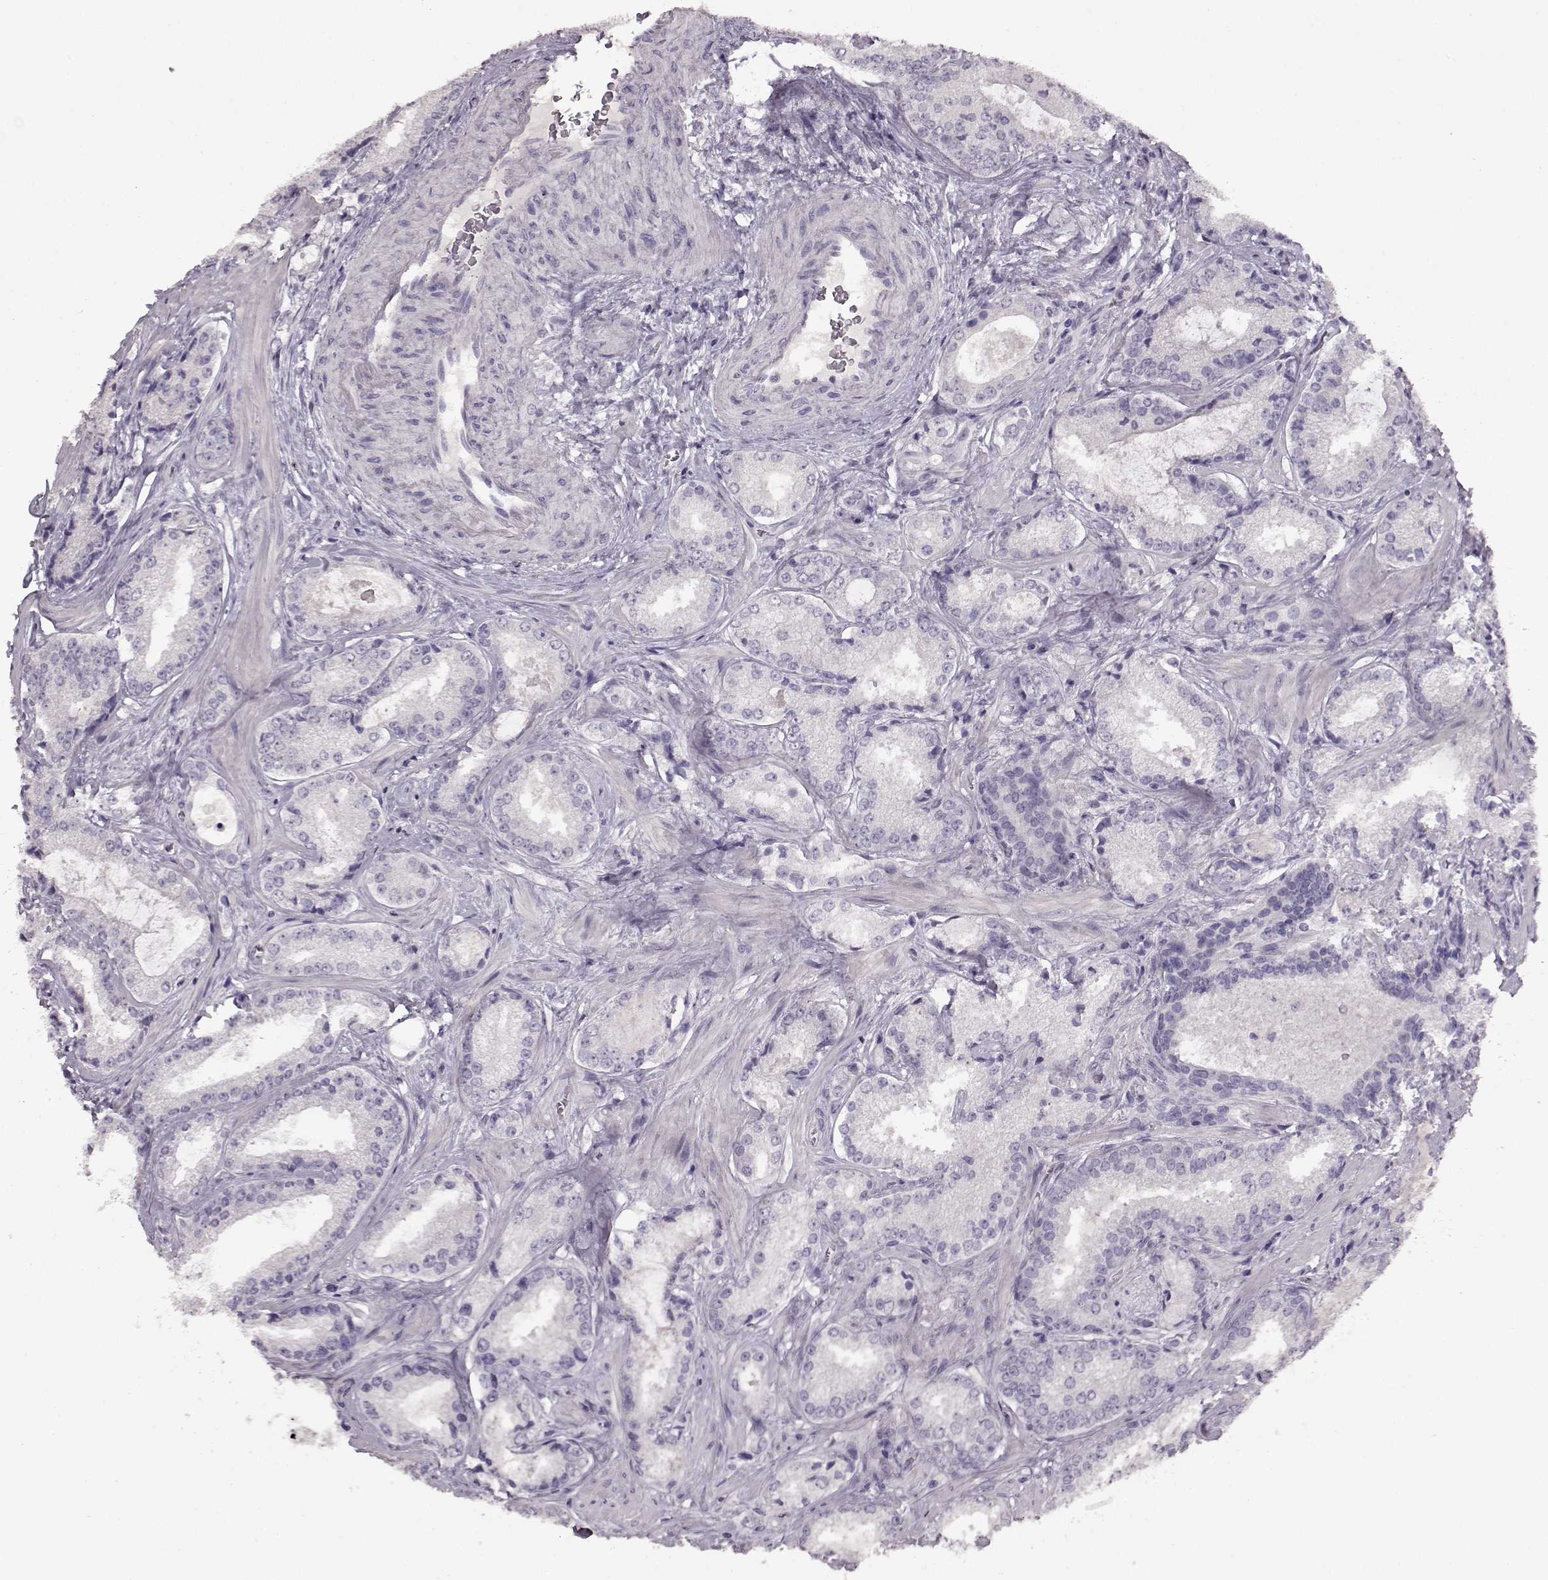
{"staining": {"intensity": "negative", "quantity": "none", "location": "none"}, "tissue": "prostate cancer", "cell_type": "Tumor cells", "image_type": "cancer", "snomed": [{"axis": "morphology", "description": "Adenocarcinoma, Low grade"}, {"axis": "topography", "description": "Prostate"}], "caption": "The histopathology image exhibits no significant expression in tumor cells of prostate adenocarcinoma (low-grade).", "gene": "FSHB", "patient": {"sex": "male", "age": 56}}